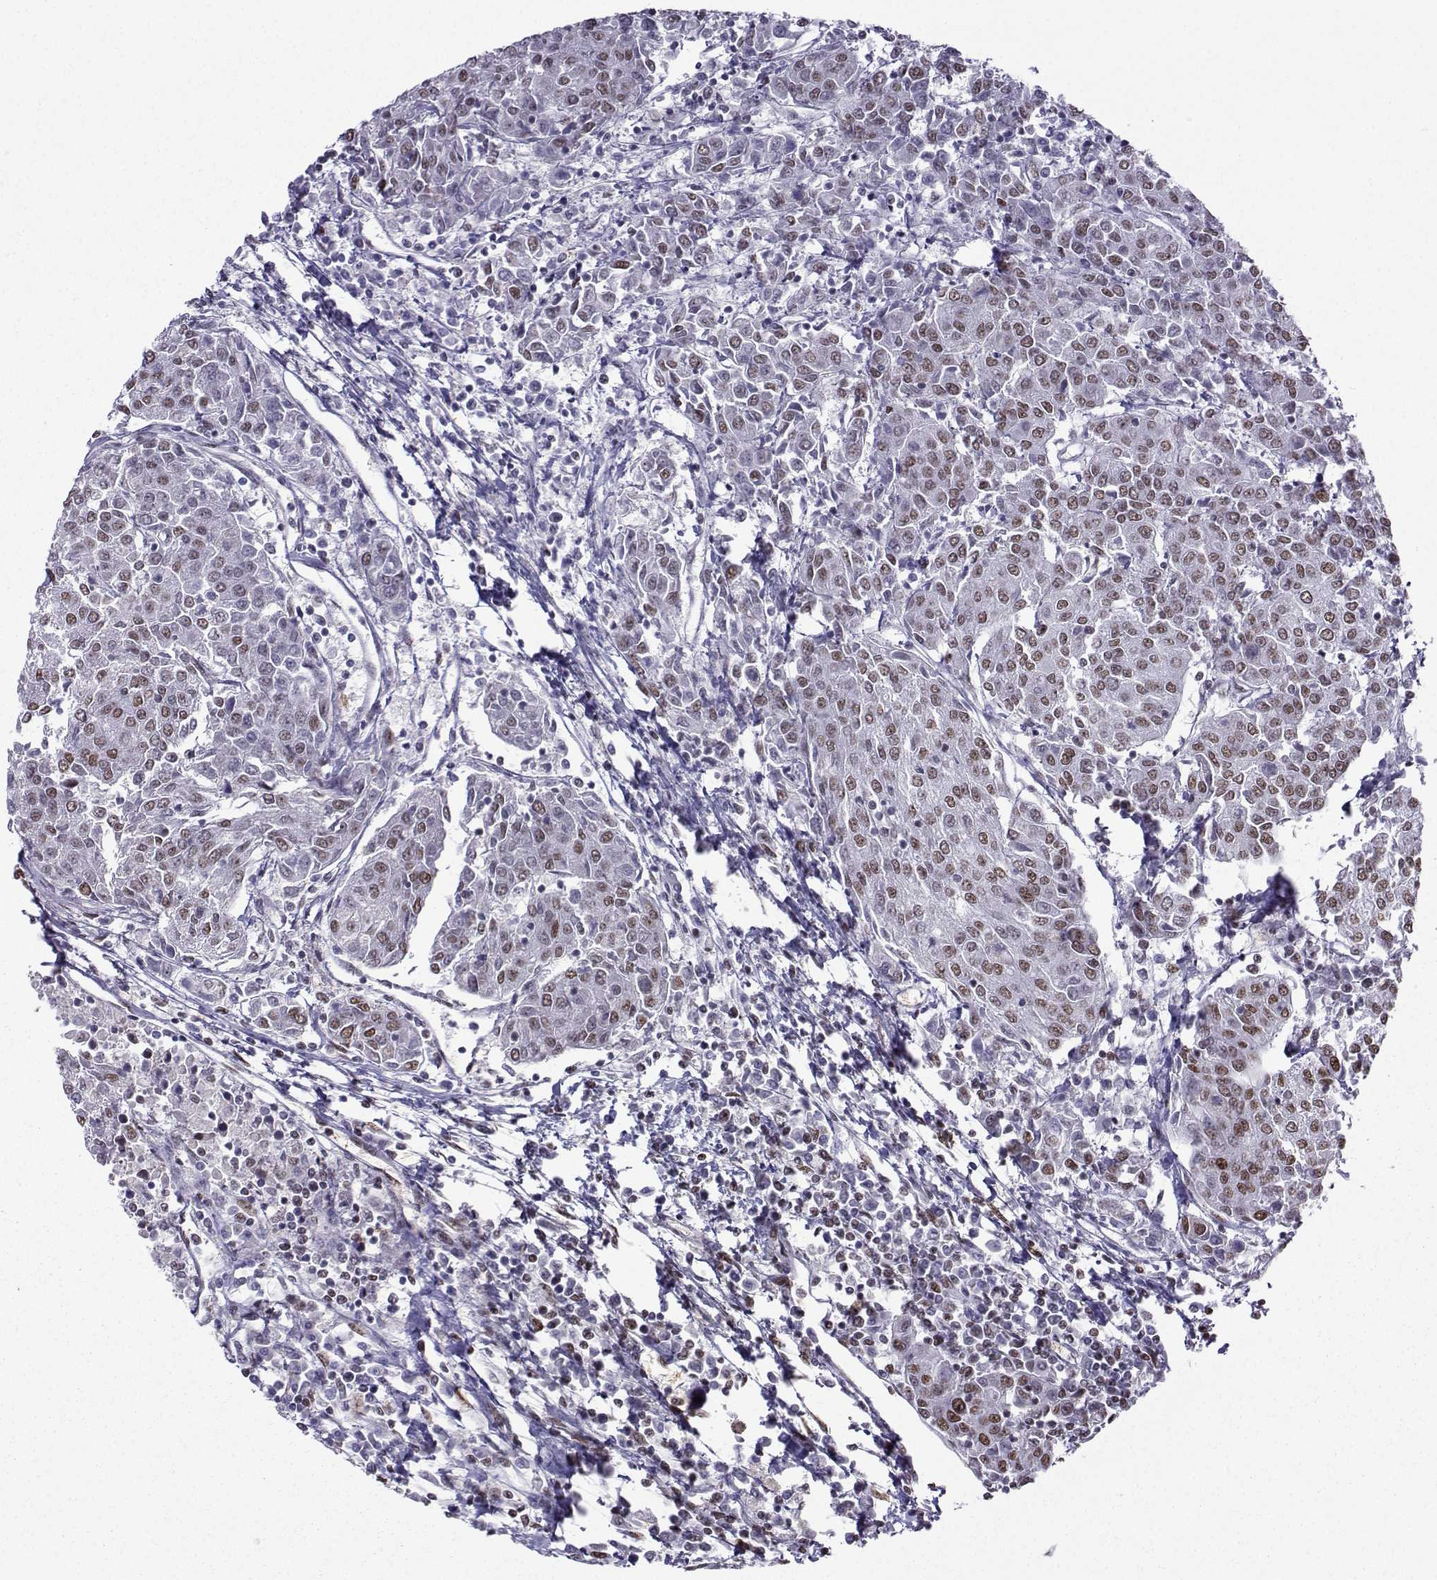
{"staining": {"intensity": "moderate", "quantity": "25%-75%", "location": "nuclear"}, "tissue": "urothelial cancer", "cell_type": "Tumor cells", "image_type": "cancer", "snomed": [{"axis": "morphology", "description": "Urothelial carcinoma, High grade"}, {"axis": "topography", "description": "Urinary bladder"}], "caption": "About 25%-75% of tumor cells in urothelial carcinoma (high-grade) reveal moderate nuclear protein expression as visualized by brown immunohistochemical staining.", "gene": "CCNK", "patient": {"sex": "female", "age": 85}}